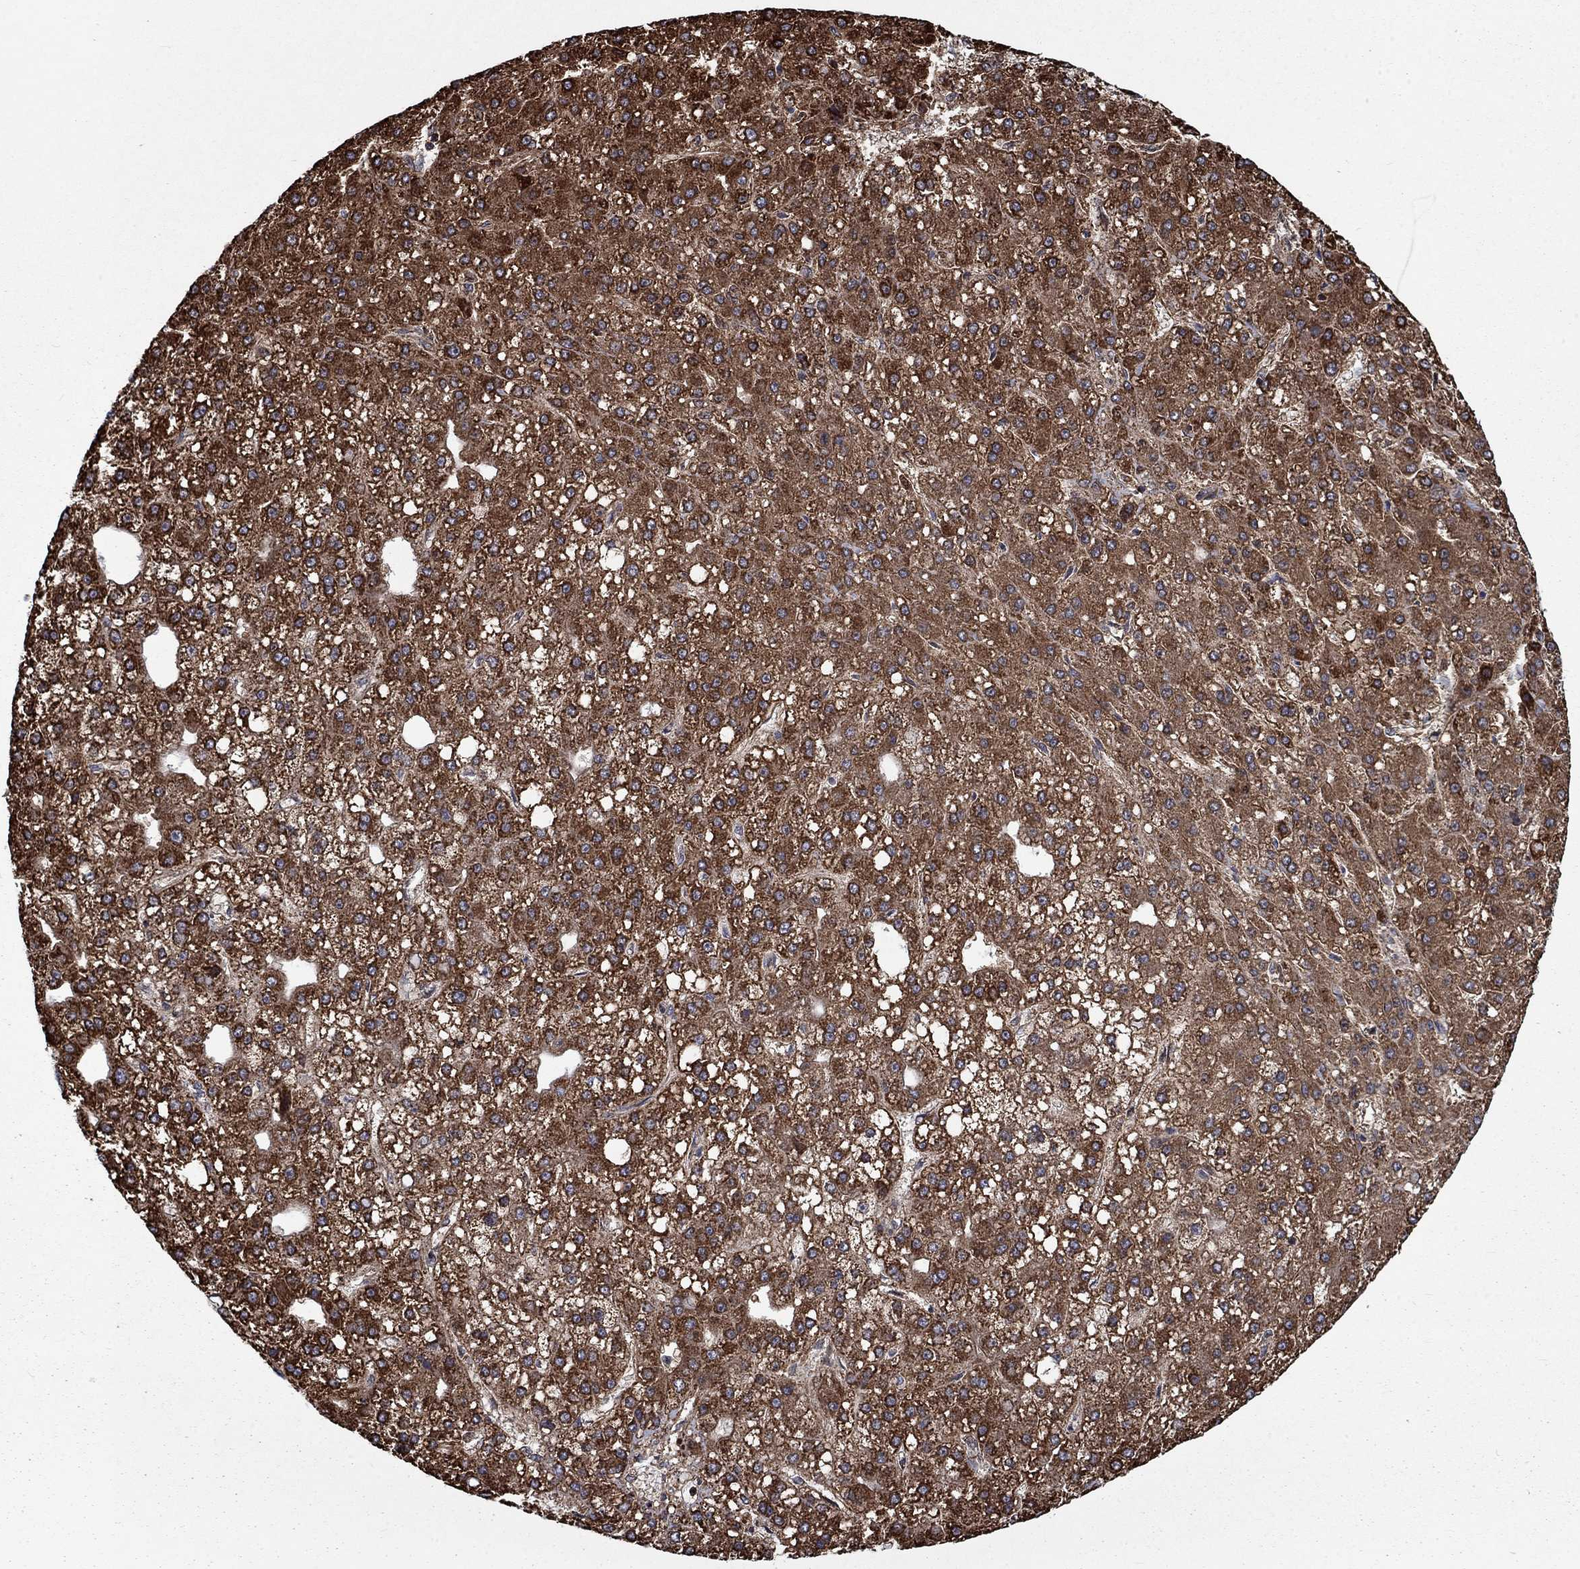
{"staining": {"intensity": "strong", "quantity": ">75%", "location": "cytoplasmic/membranous"}, "tissue": "liver cancer", "cell_type": "Tumor cells", "image_type": "cancer", "snomed": [{"axis": "morphology", "description": "Carcinoma, Hepatocellular, NOS"}, {"axis": "topography", "description": "Liver"}], "caption": "This is an image of immunohistochemistry (IHC) staining of liver cancer, which shows strong staining in the cytoplasmic/membranous of tumor cells.", "gene": "MOAP1", "patient": {"sex": "male", "age": 67}}